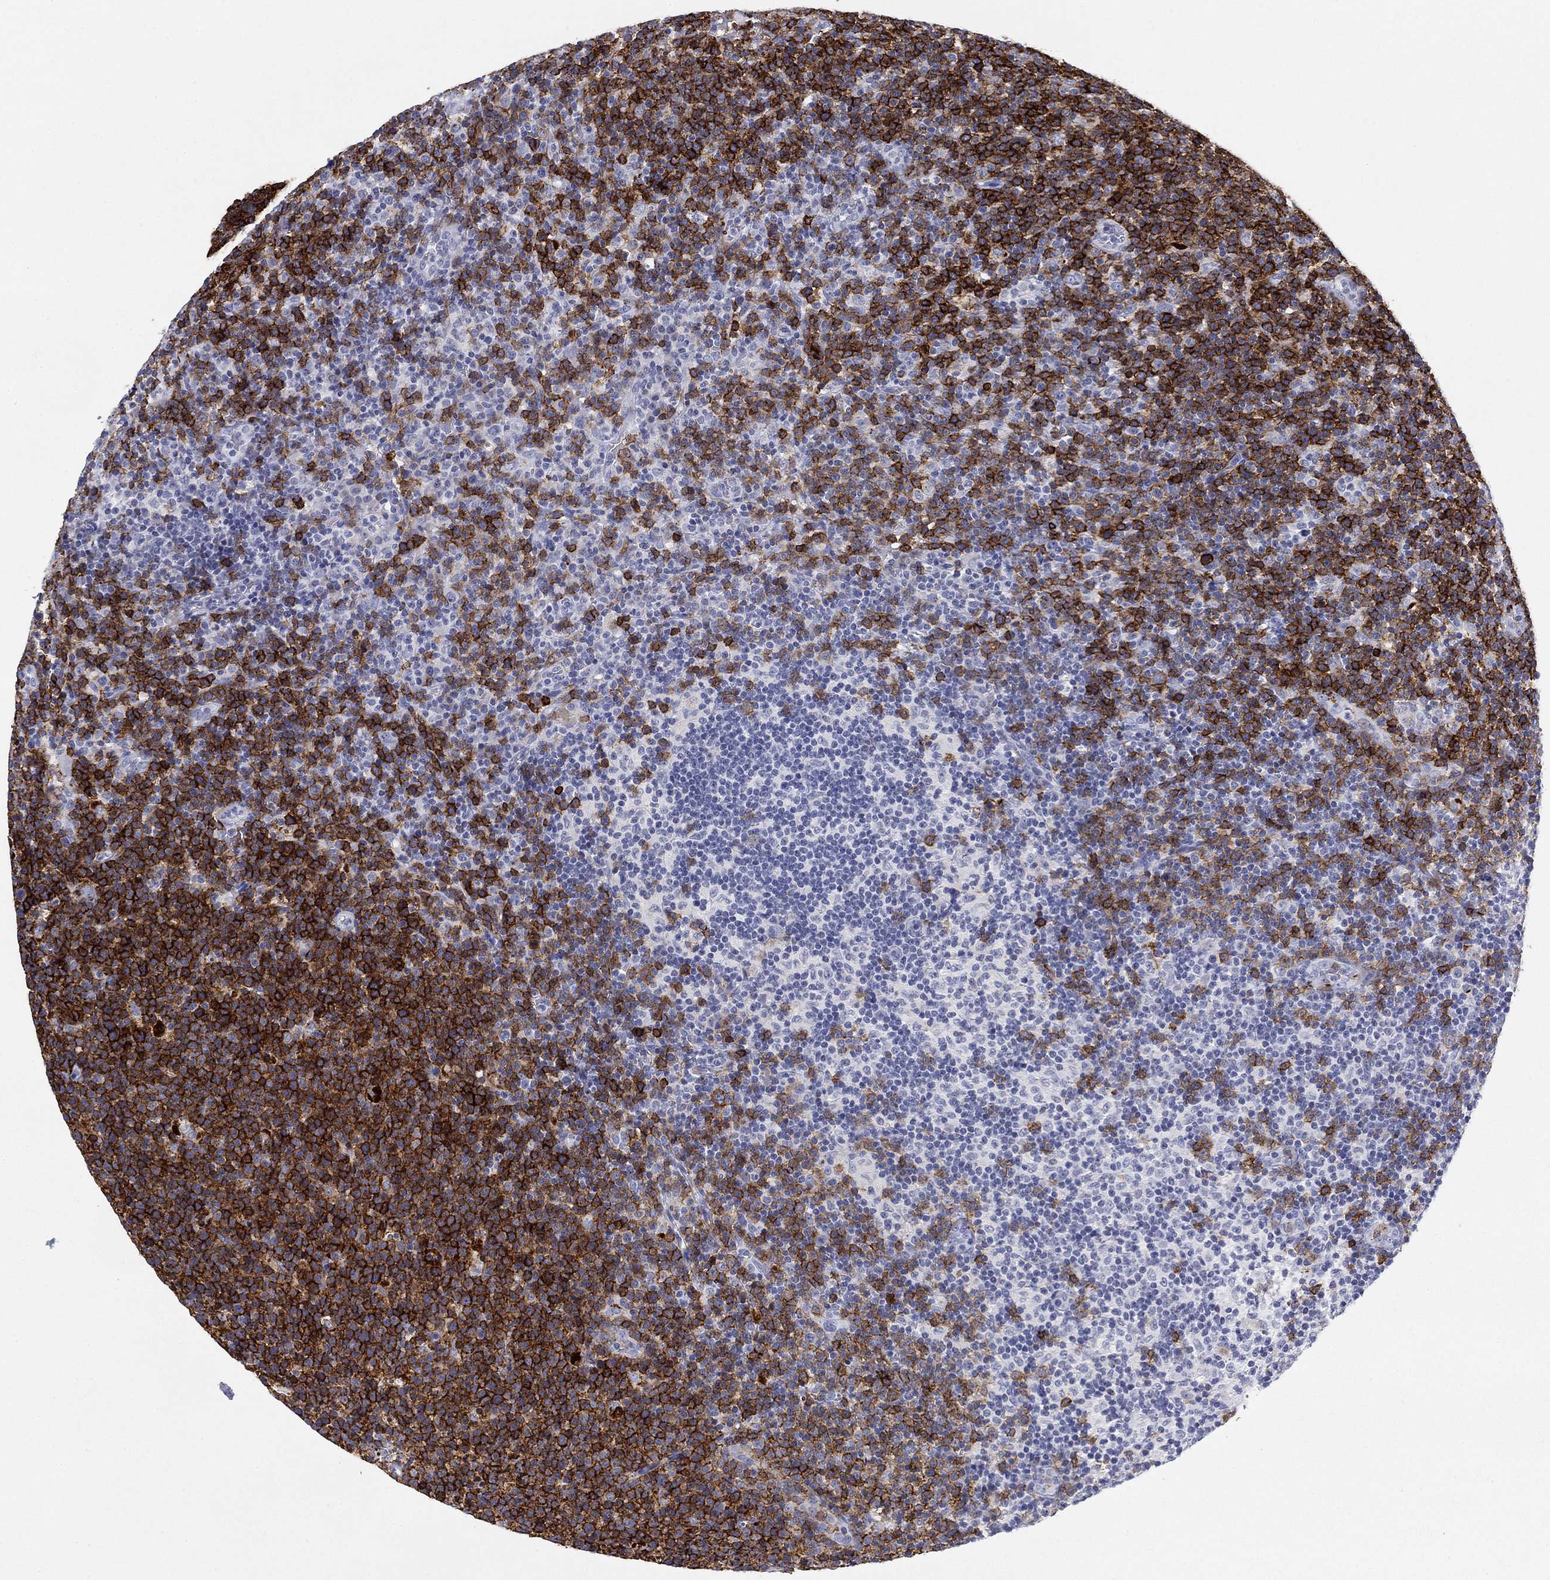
{"staining": {"intensity": "strong", "quantity": "25%-75%", "location": "cytoplasmic/membranous"}, "tissue": "lymphoma", "cell_type": "Tumor cells", "image_type": "cancer", "snomed": [{"axis": "morphology", "description": "Malignant lymphoma, non-Hodgkin's type, High grade"}, {"axis": "topography", "description": "Lymph node"}], "caption": "Lymphoma stained for a protein exhibits strong cytoplasmic/membranous positivity in tumor cells. (Brightfield microscopy of DAB IHC at high magnification).", "gene": "CD79B", "patient": {"sex": "male", "age": 61}}